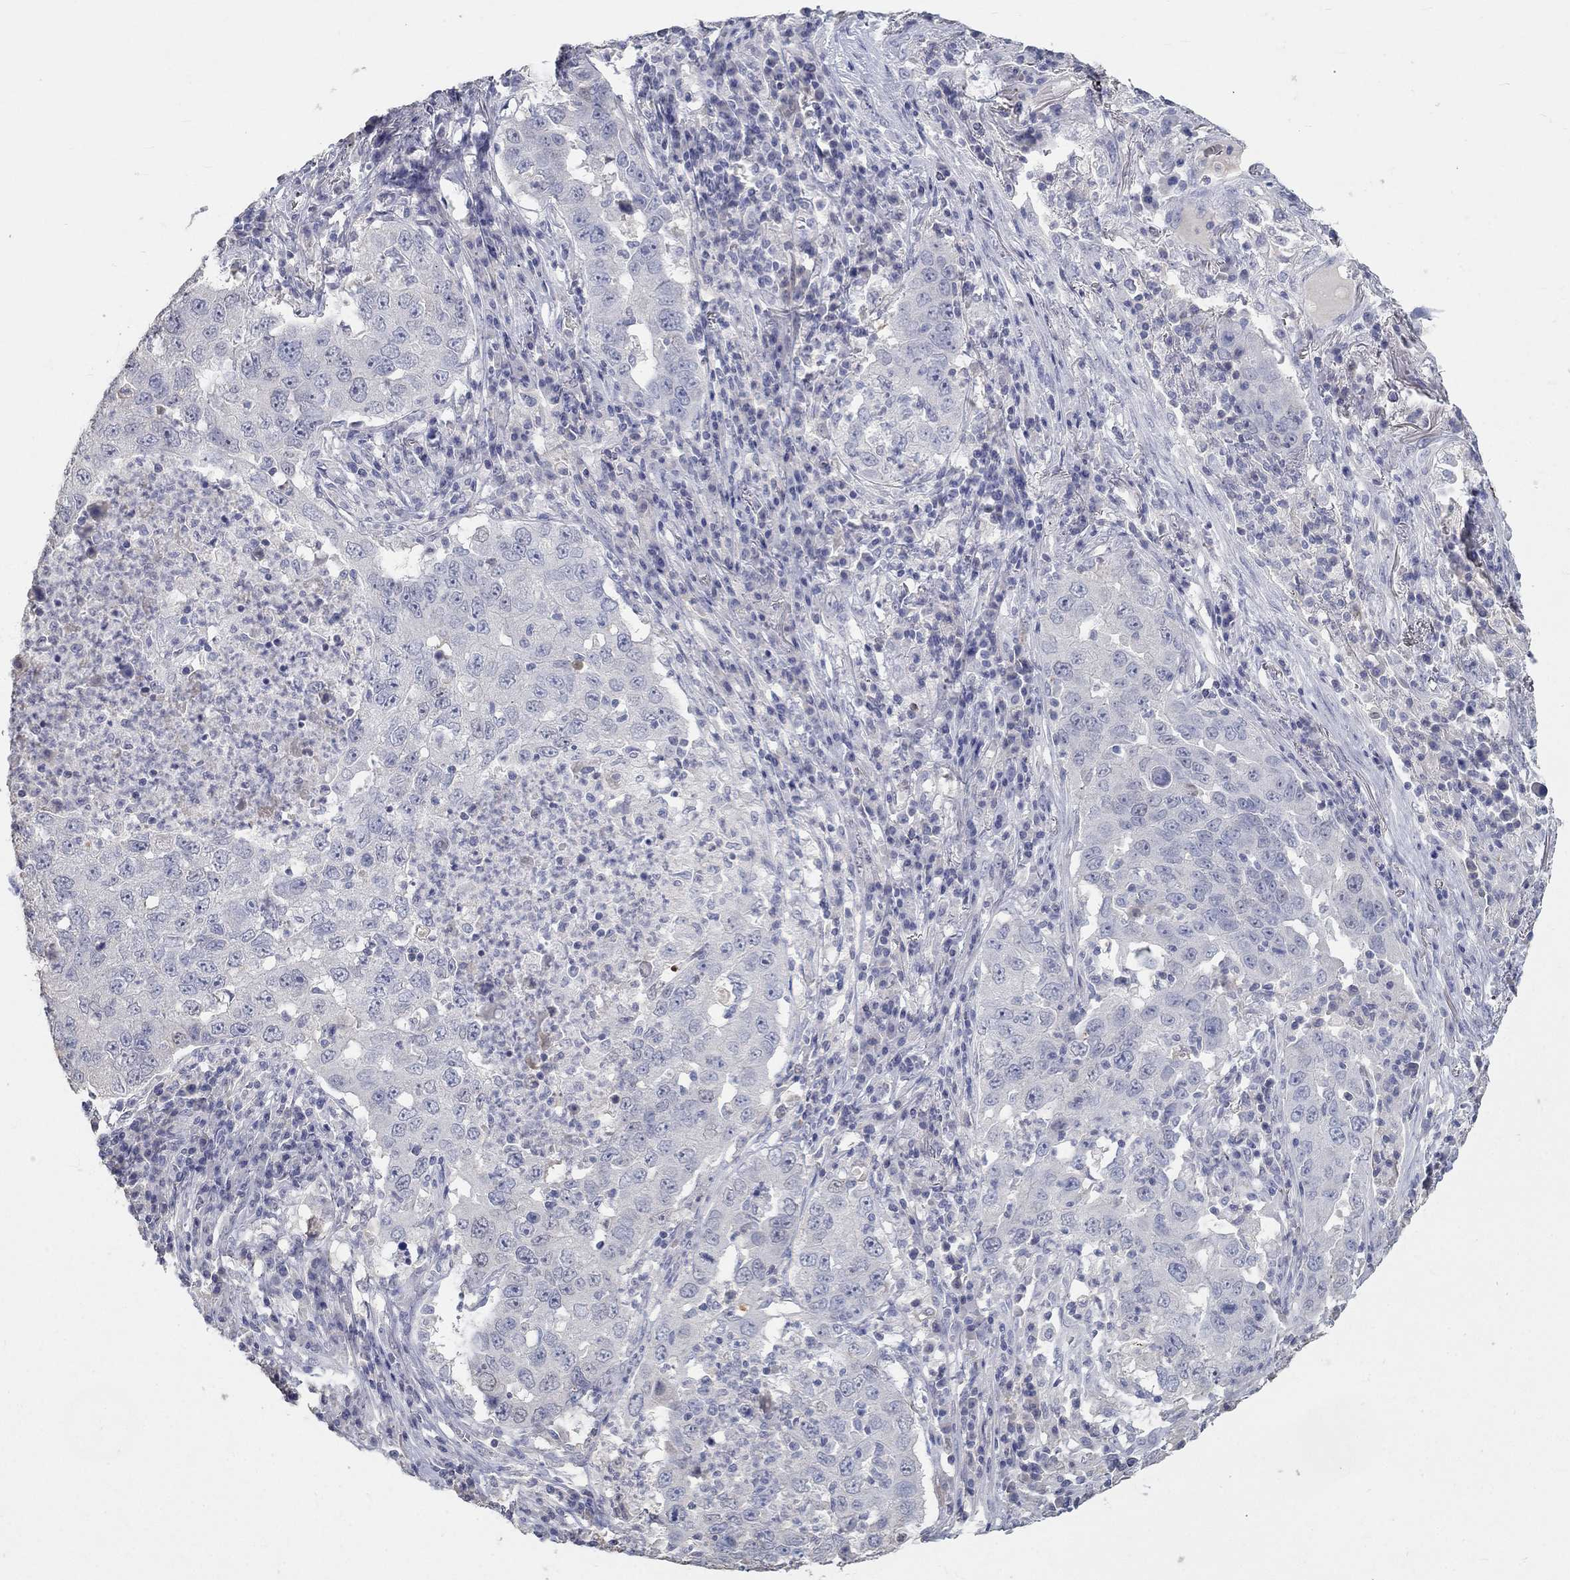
{"staining": {"intensity": "negative", "quantity": "none", "location": "none"}, "tissue": "lung cancer", "cell_type": "Tumor cells", "image_type": "cancer", "snomed": [{"axis": "morphology", "description": "Adenocarcinoma, NOS"}, {"axis": "topography", "description": "Lung"}], "caption": "Lung cancer (adenocarcinoma) was stained to show a protein in brown. There is no significant expression in tumor cells. (DAB (3,3'-diaminobenzidine) immunohistochemistry (IHC) visualized using brightfield microscopy, high magnification).", "gene": "FGF2", "patient": {"sex": "male", "age": 73}}